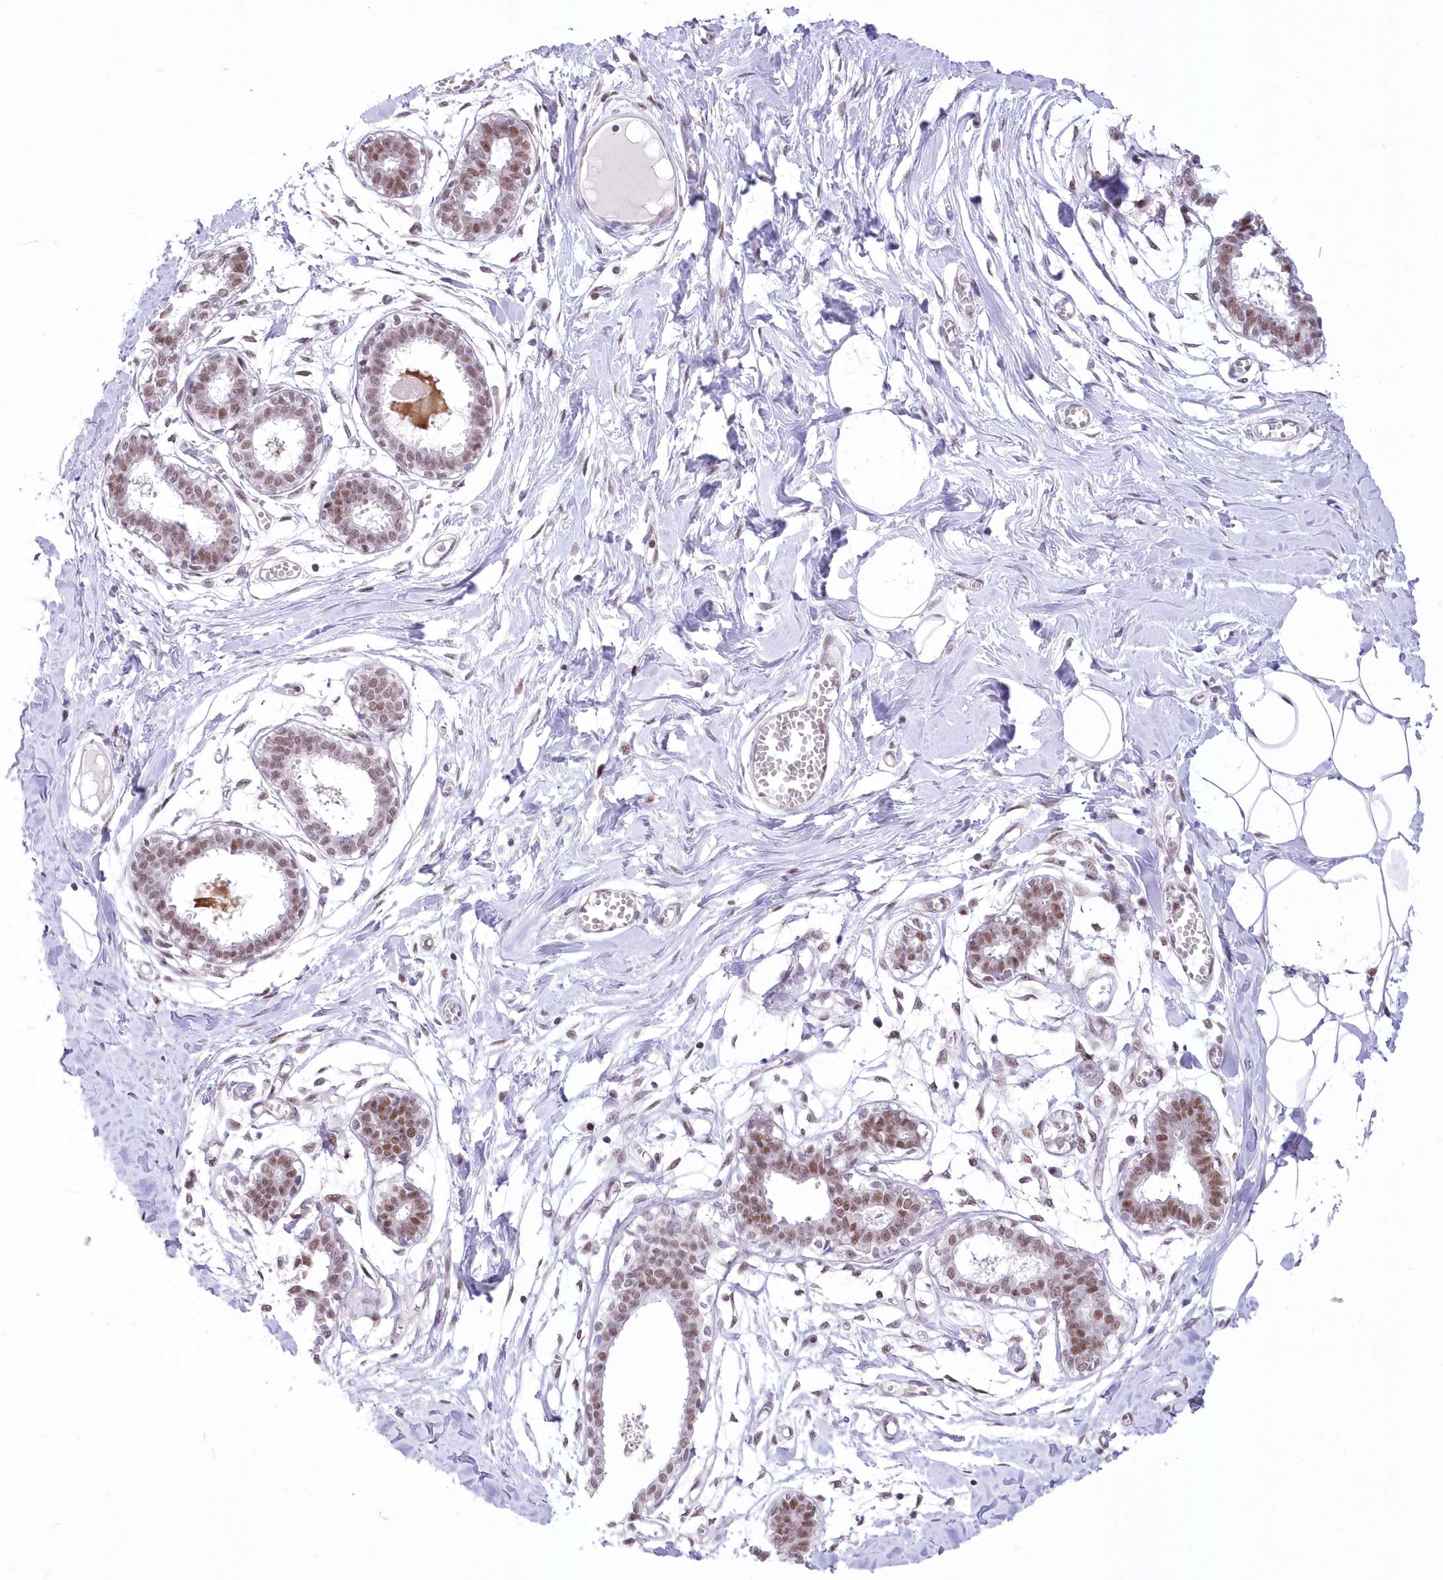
{"staining": {"intensity": "negative", "quantity": "none", "location": "none"}, "tissue": "breast", "cell_type": "Adipocytes", "image_type": "normal", "snomed": [{"axis": "morphology", "description": "Normal tissue, NOS"}, {"axis": "topography", "description": "Breast"}], "caption": "This is an immunohistochemistry histopathology image of unremarkable human breast. There is no positivity in adipocytes.", "gene": "NSUN2", "patient": {"sex": "female", "age": 27}}